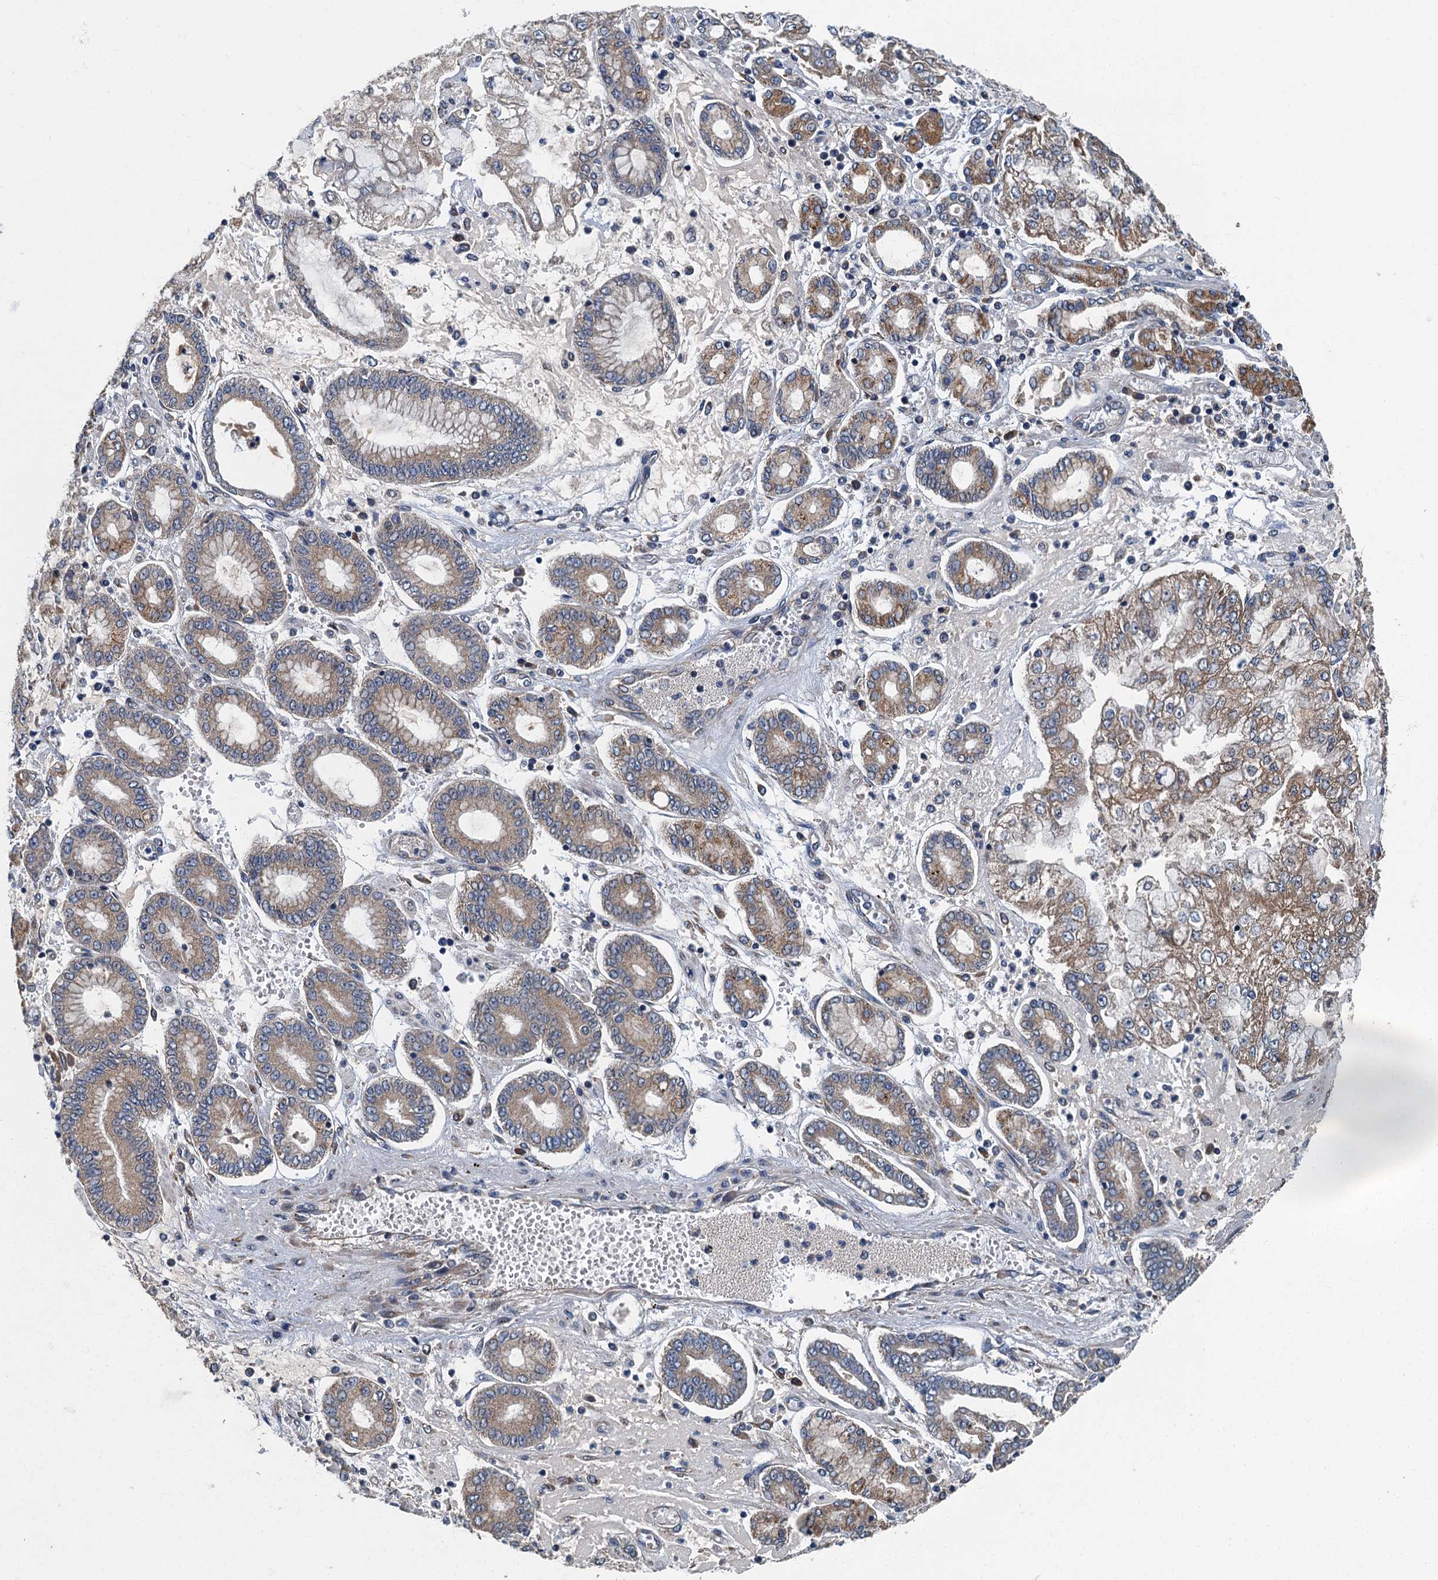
{"staining": {"intensity": "weak", "quantity": "25%-75%", "location": "cytoplasmic/membranous"}, "tissue": "stomach cancer", "cell_type": "Tumor cells", "image_type": "cancer", "snomed": [{"axis": "morphology", "description": "Adenocarcinoma, NOS"}, {"axis": "topography", "description": "Stomach"}], "caption": "Stomach adenocarcinoma tissue exhibits weak cytoplasmic/membranous staining in about 25%-75% of tumor cells", "gene": "DDX49", "patient": {"sex": "male", "age": 76}}